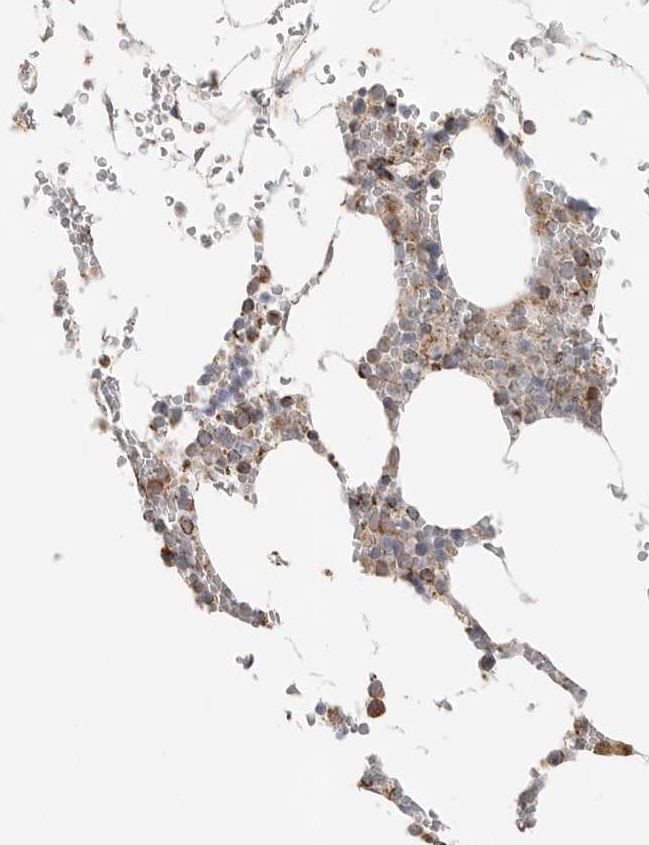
{"staining": {"intensity": "moderate", "quantity": "25%-75%", "location": "cytoplasmic/membranous"}, "tissue": "bone marrow", "cell_type": "Hematopoietic cells", "image_type": "normal", "snomed": [{"axis": "morphology", "description": "Normal tissue, NOS"}, {"axis": "topography", "description": "Bone marrow"}], "caption": "This histopathology image reveals benign bone marrow stained with immunohistochemistry (IHC) to label a protein in brown. The cytoplasmic/membranous of hematopoietic cells show moderate positivity for the protein. Nuclei are counter-stained blue.", "gene": "SLC25A26", "patient": {"sex": "male", "age": 70}}